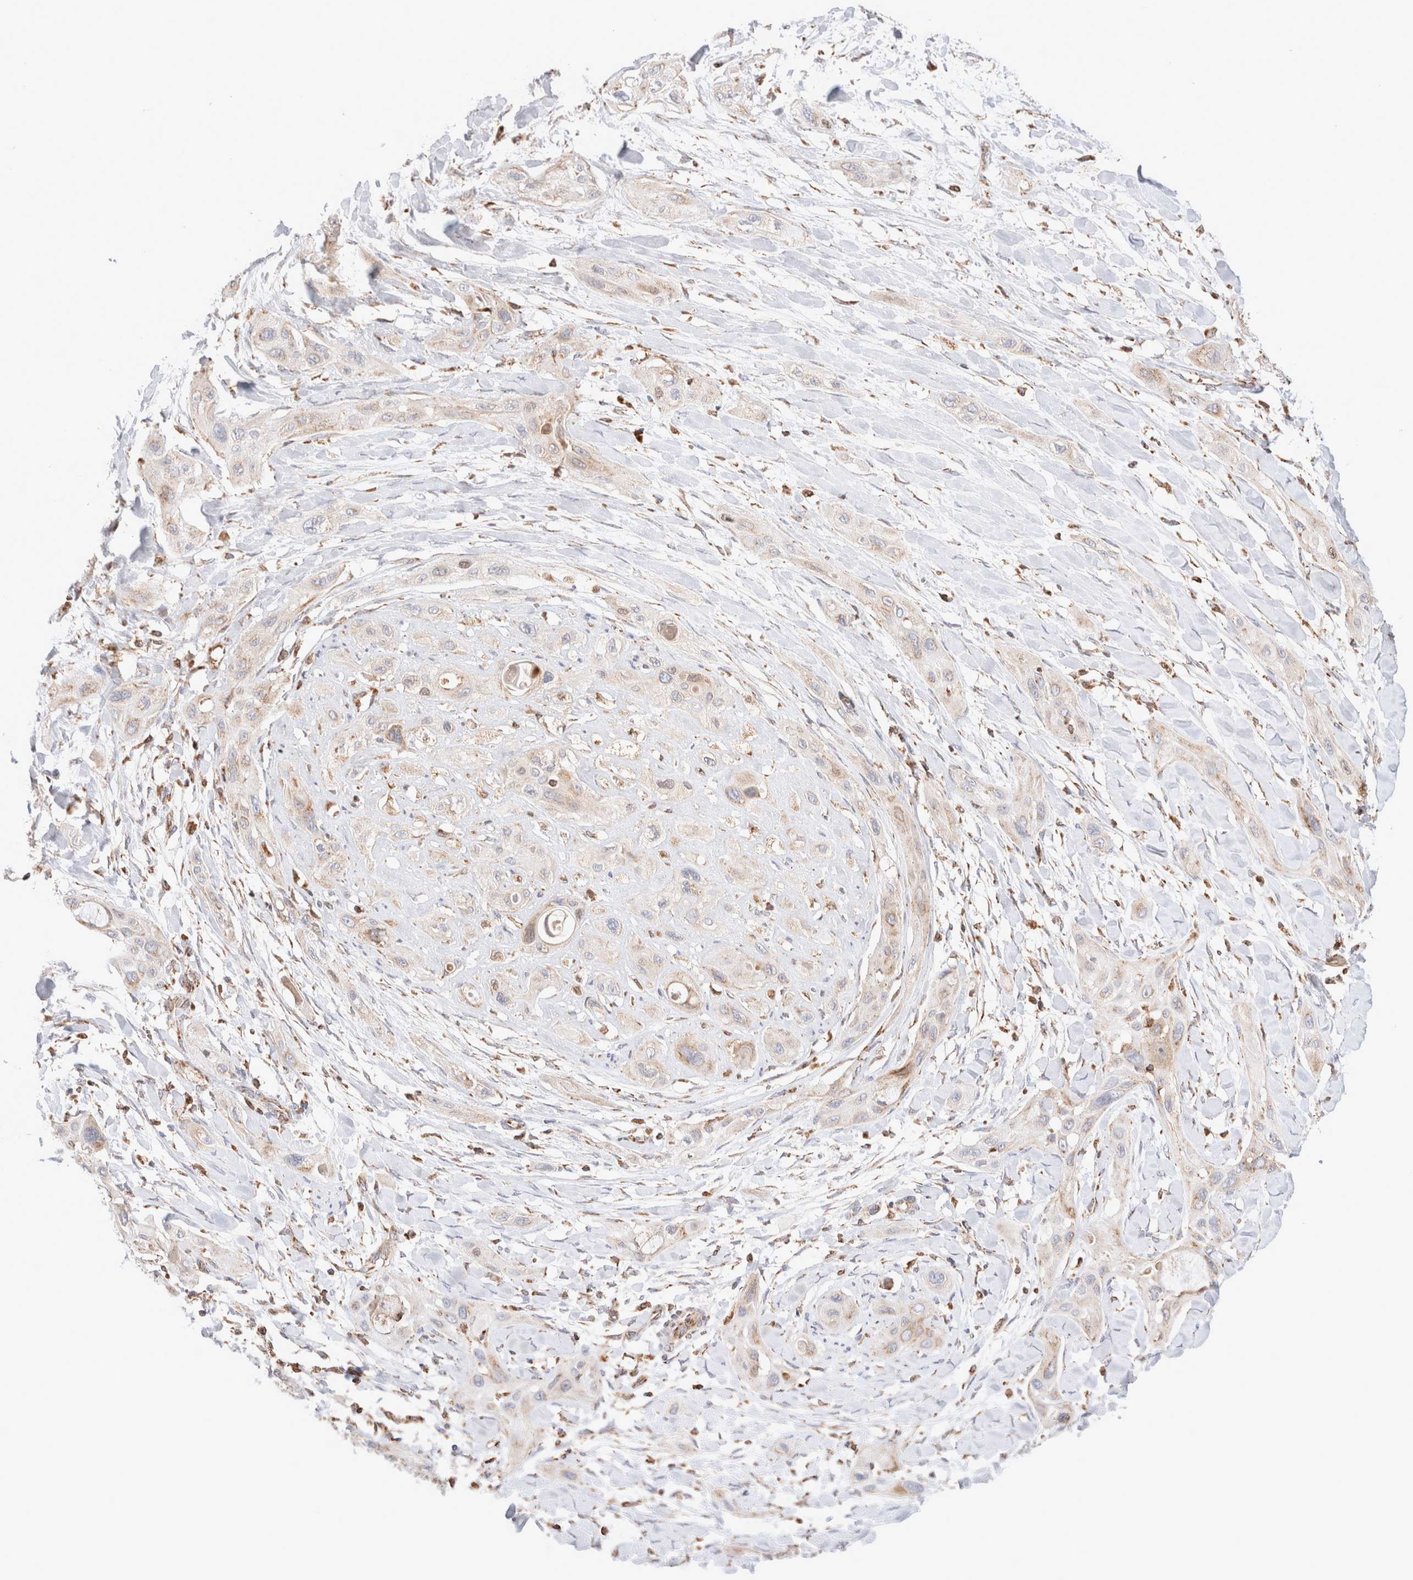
{"staining": {"intensity": "weak", "quantity": "<25%", "location": "cytoplasmic/membranous"}, "tissue": "lung cancer", "cell_type": "Tumor cells", "image_type": "cancer", "snomed": [{"axis": "morphology", "description": "Squamous cell carcinoma, NOS"}, {"axis": "topography", "description": "Lung"}], "caption": "An immunohistochemistry image of lung squamous cell carcinoma is shown. There is no staining in tumor cells of lung squamous cell carcinoma.", "gene": "TMPPE", "patient": {"sex": "female", "age": 47}}